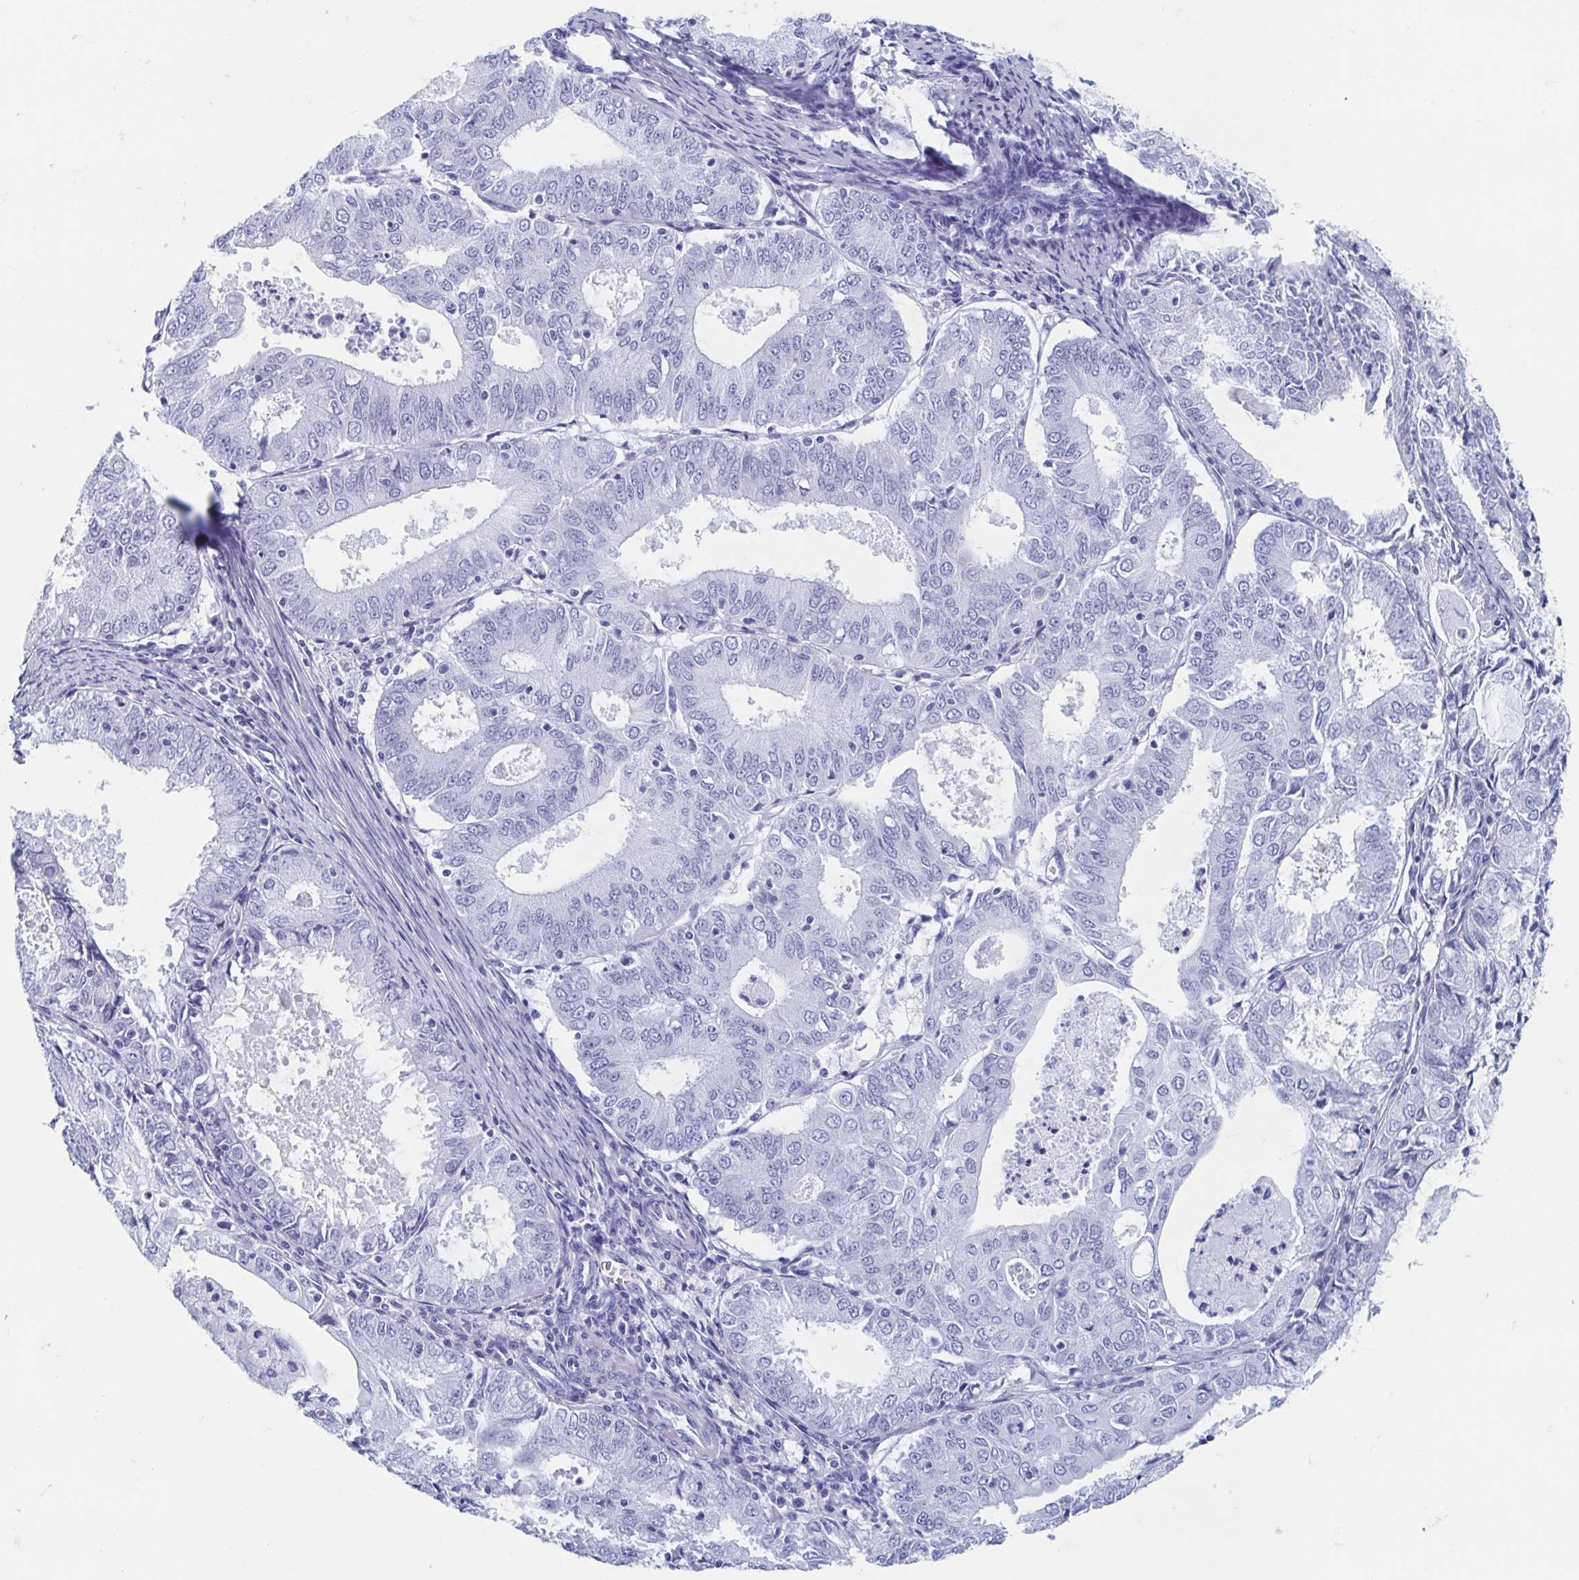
{"staining": {"intensity": "negative", "quantity": "none", "location": "none"}, "tissue": "endometrial cancer", "cell_type": "Tumor cells", "image_type": "cancer", "snomed": [{"axis": "morphology", "description": "Adenocarcinoma, NOS"}, {"axis": "topography", "description": "Endometrium"}], "caption": "Immunohistochemical staining of adenocarcinoma (endometrial) exhibits no significant expression in tumor cells.", "gene": "HDGFL1", "patient": {"sex": "female", "age": 57}}